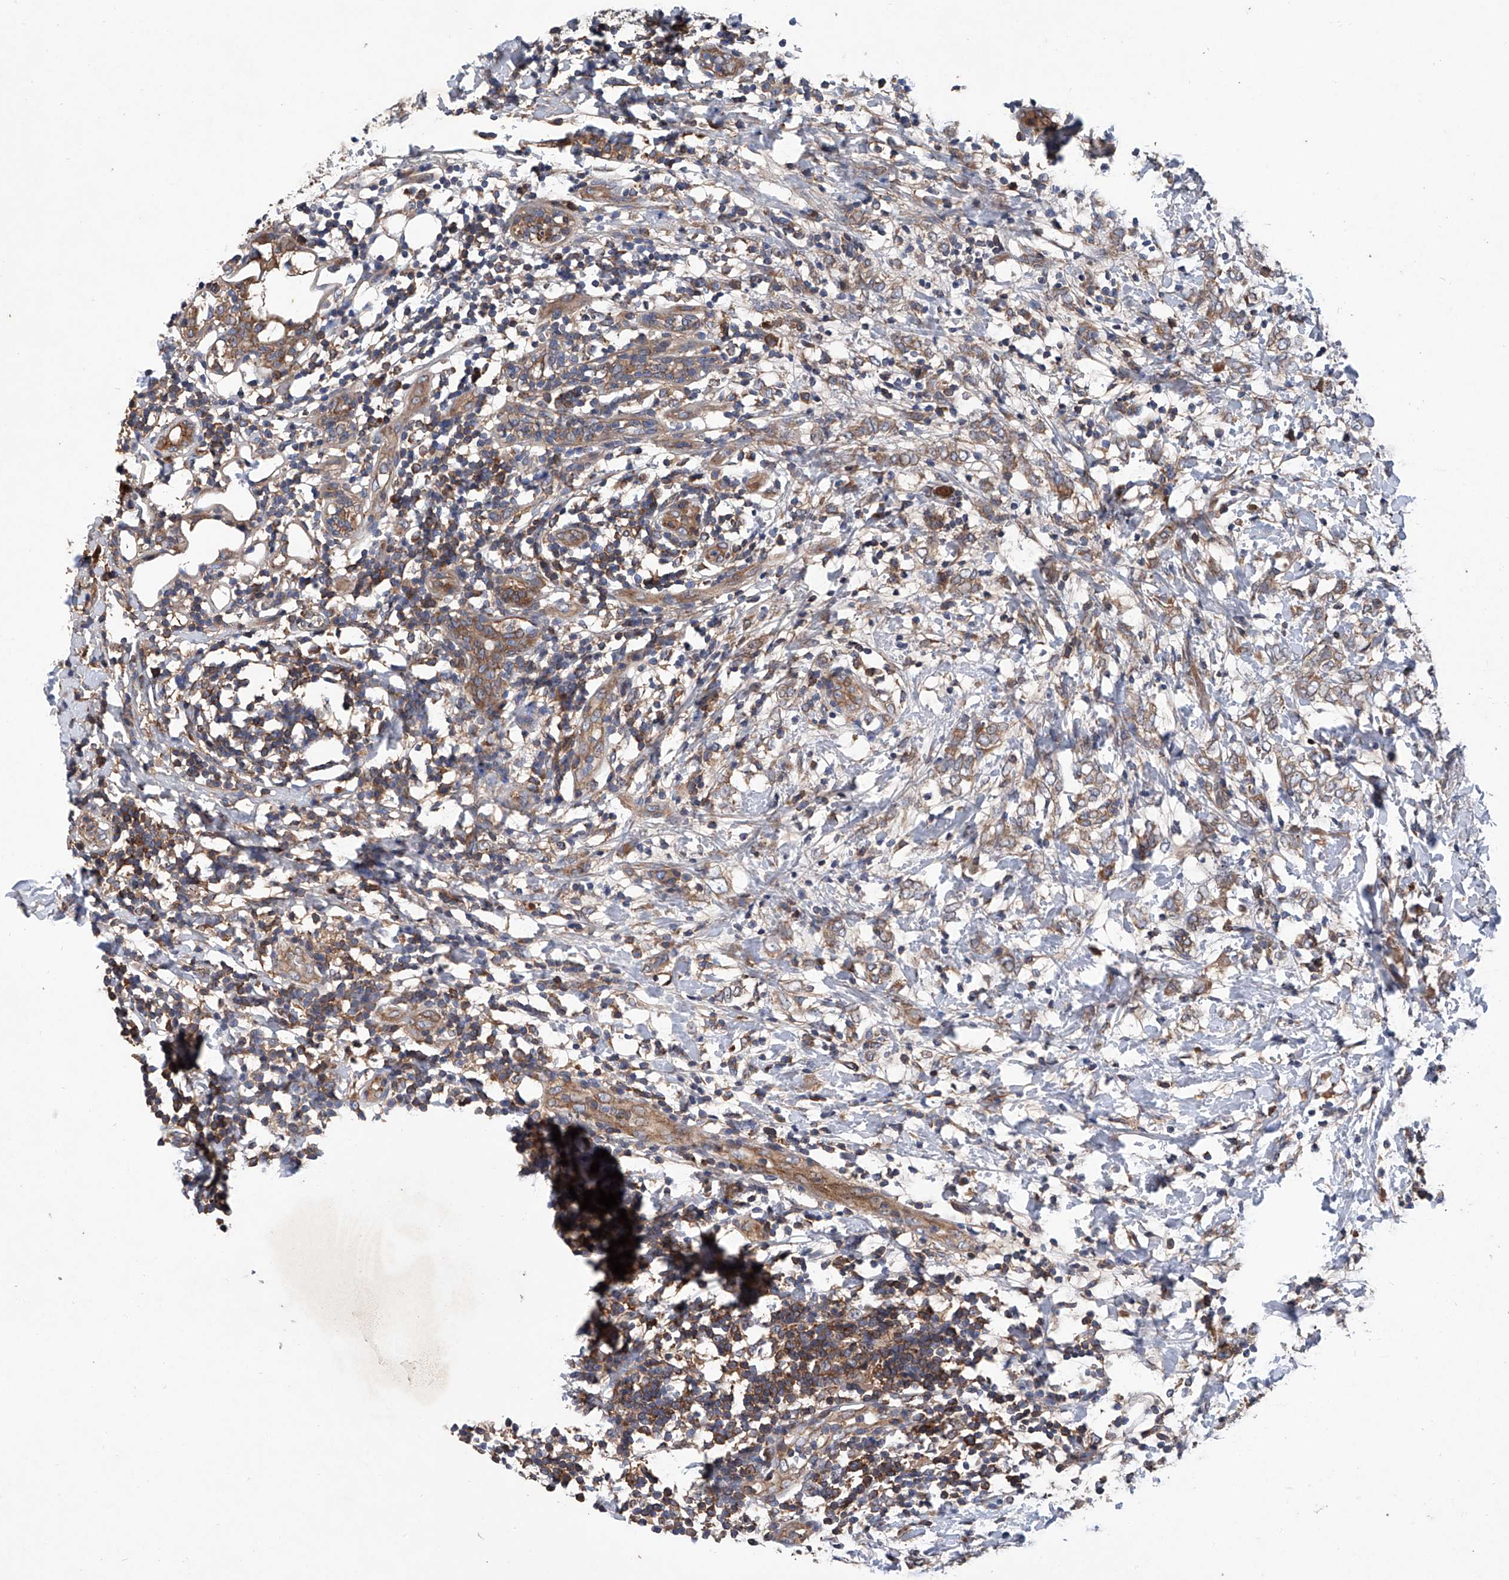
{"staining": {"intensity": "moderate", "quantity": ">75%", "location": "cytoplasmic/membranous"}, "tissue": "breast cancer", "cell_type": "Tumor cells", "image_type": "cancer", "snomed": [{"axis": "morphology", "description": "Normal tissue, NOS"}, {"axis": "morphology", "description": "Lobular carcinoma"}, {"axis": "topography", "description": "Breast"}], "caption": "Lobular carcinoma (breast) stained with a protein marker demonstrates moderate staining in tumor cells.", "gene": "ASCC3", "patient": {"sex": "female", "age": 47}}